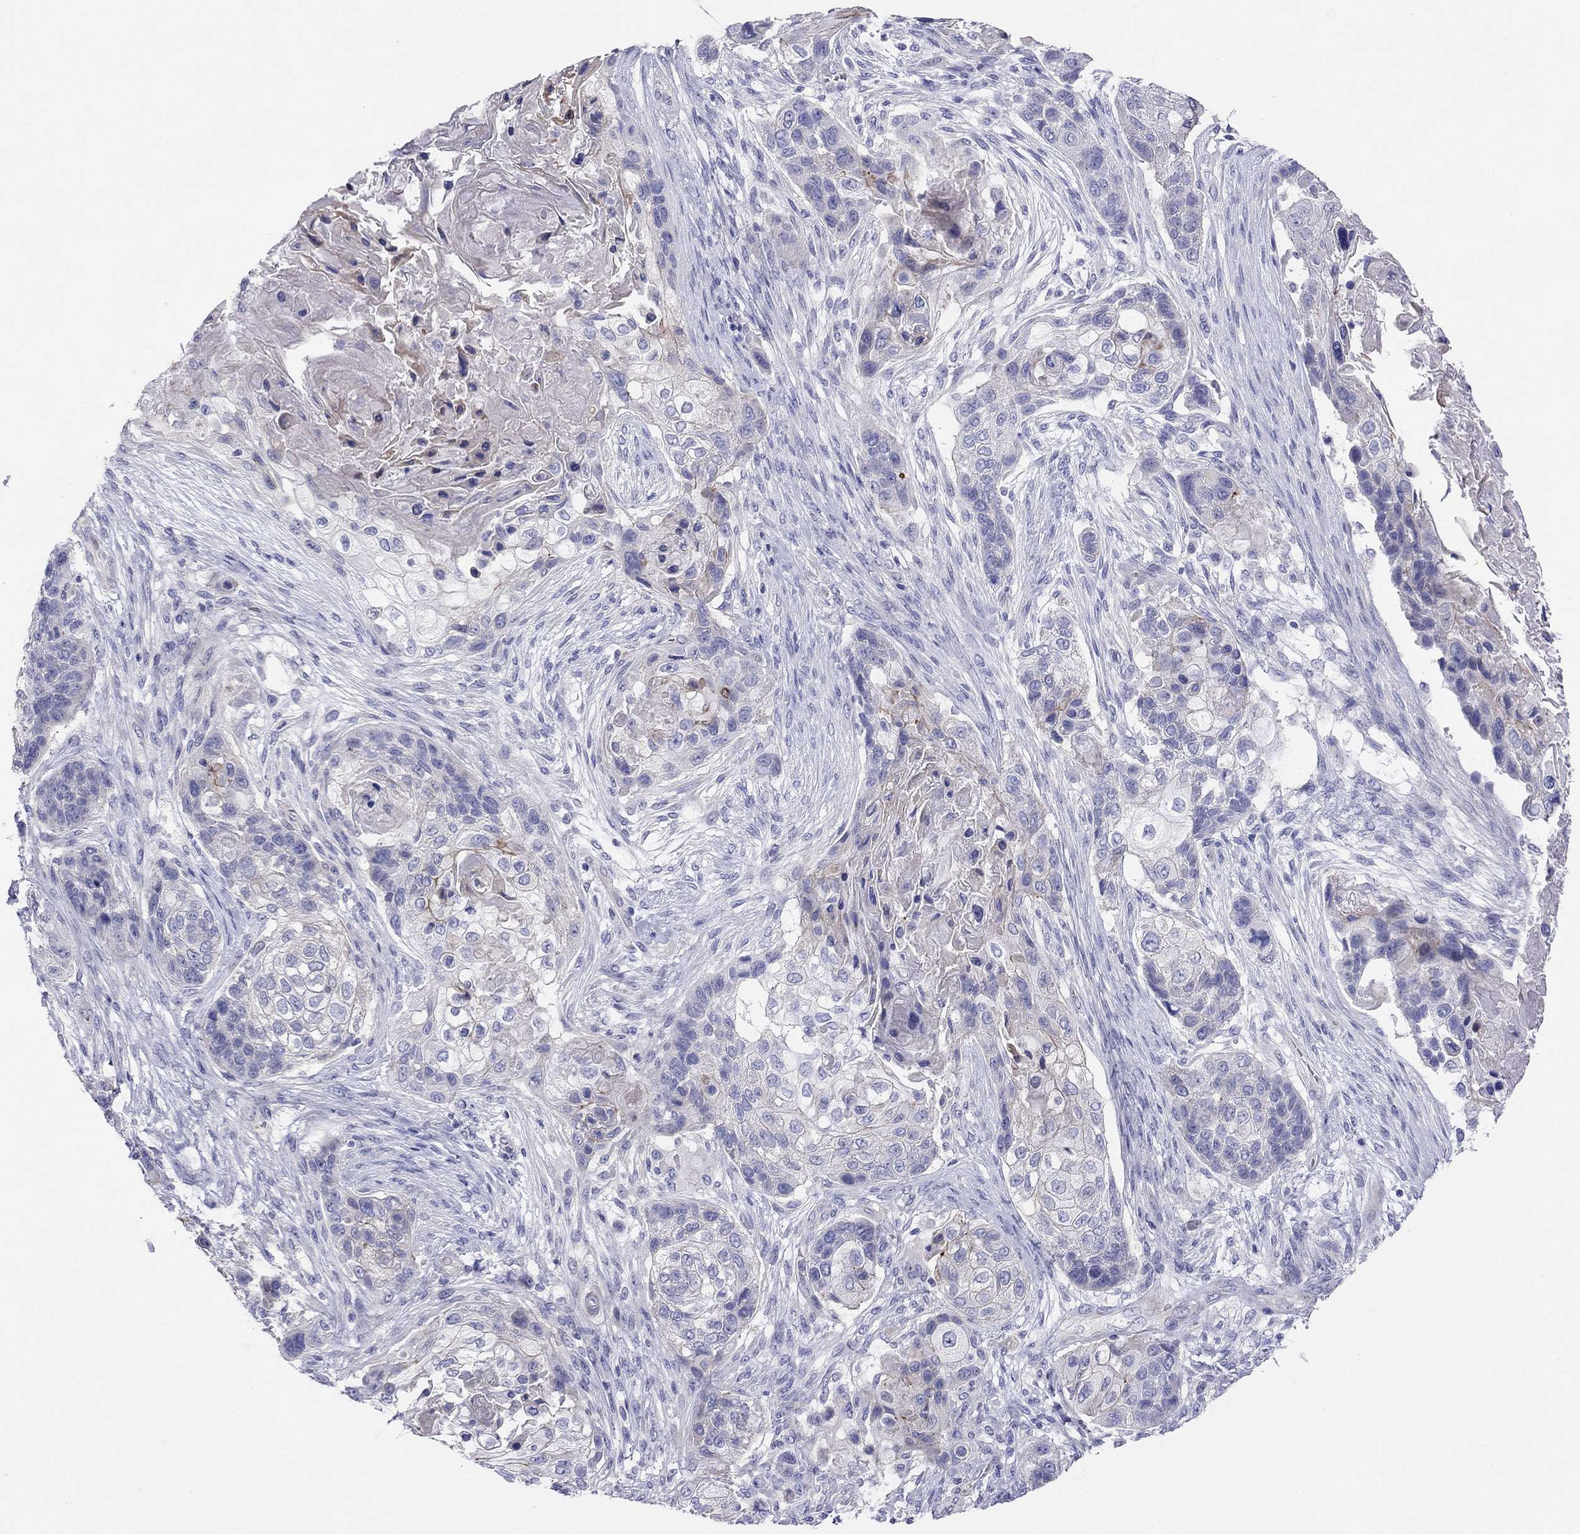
{"staining": {"intensity": "negative", "quantity": "none", "location": "none"}, "tissue": "lung cancer", "cell_type": "Tumor cells", "image_type": "cancer", "snomed": [{"axis": "morphology", "description": "Squamous cell carcinoma, NOS"}, {"axis": "topography", "description": "Lung"}], "caption": "Immunohistochemical staining of lung cancer (squamous cell carcinoma) demonstrates no significant positivity in tumor cells.", "gene": "MGAT4C", "patient": {"sex": "male", "age": 69}}